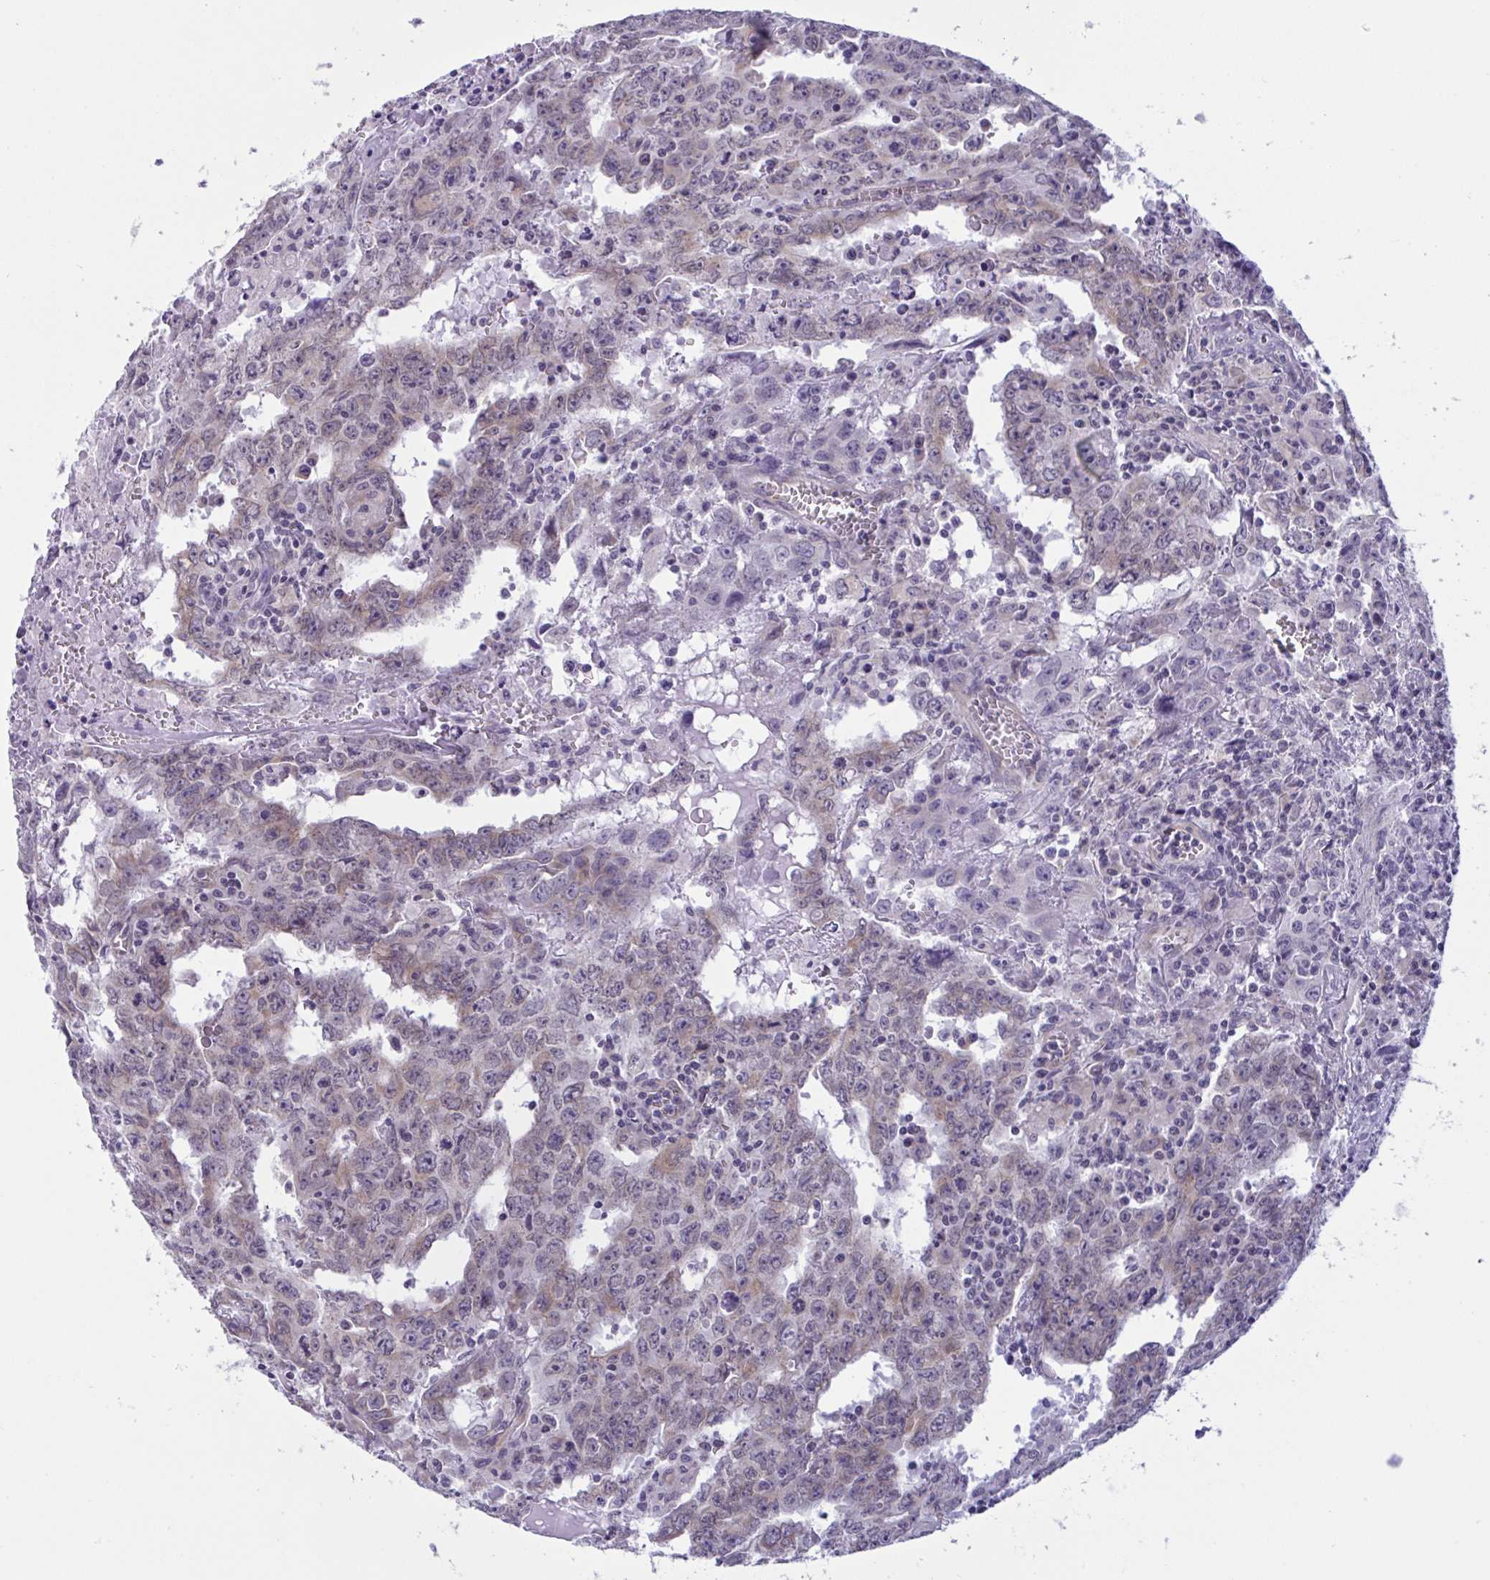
{"staining": {"intensity": "weak", "quantity": "<25%", "location": "cytoplasmic/membranous"}, "tissue": "testis cancer", "cell_type": "Tumor cells", "image_type": "cancer", "snomed": [{"axis": "morphology", "description": "Carcinoma, Embryonal, NOS"}, {"axis": "topography", "description": "Testis"}], "caption": "Image shows no protein positivity in tumor cells of embryonal carcinoma (testis) tissue.", "gene": "CAMLG", "patient": {"sex": "male", "age": 22}}